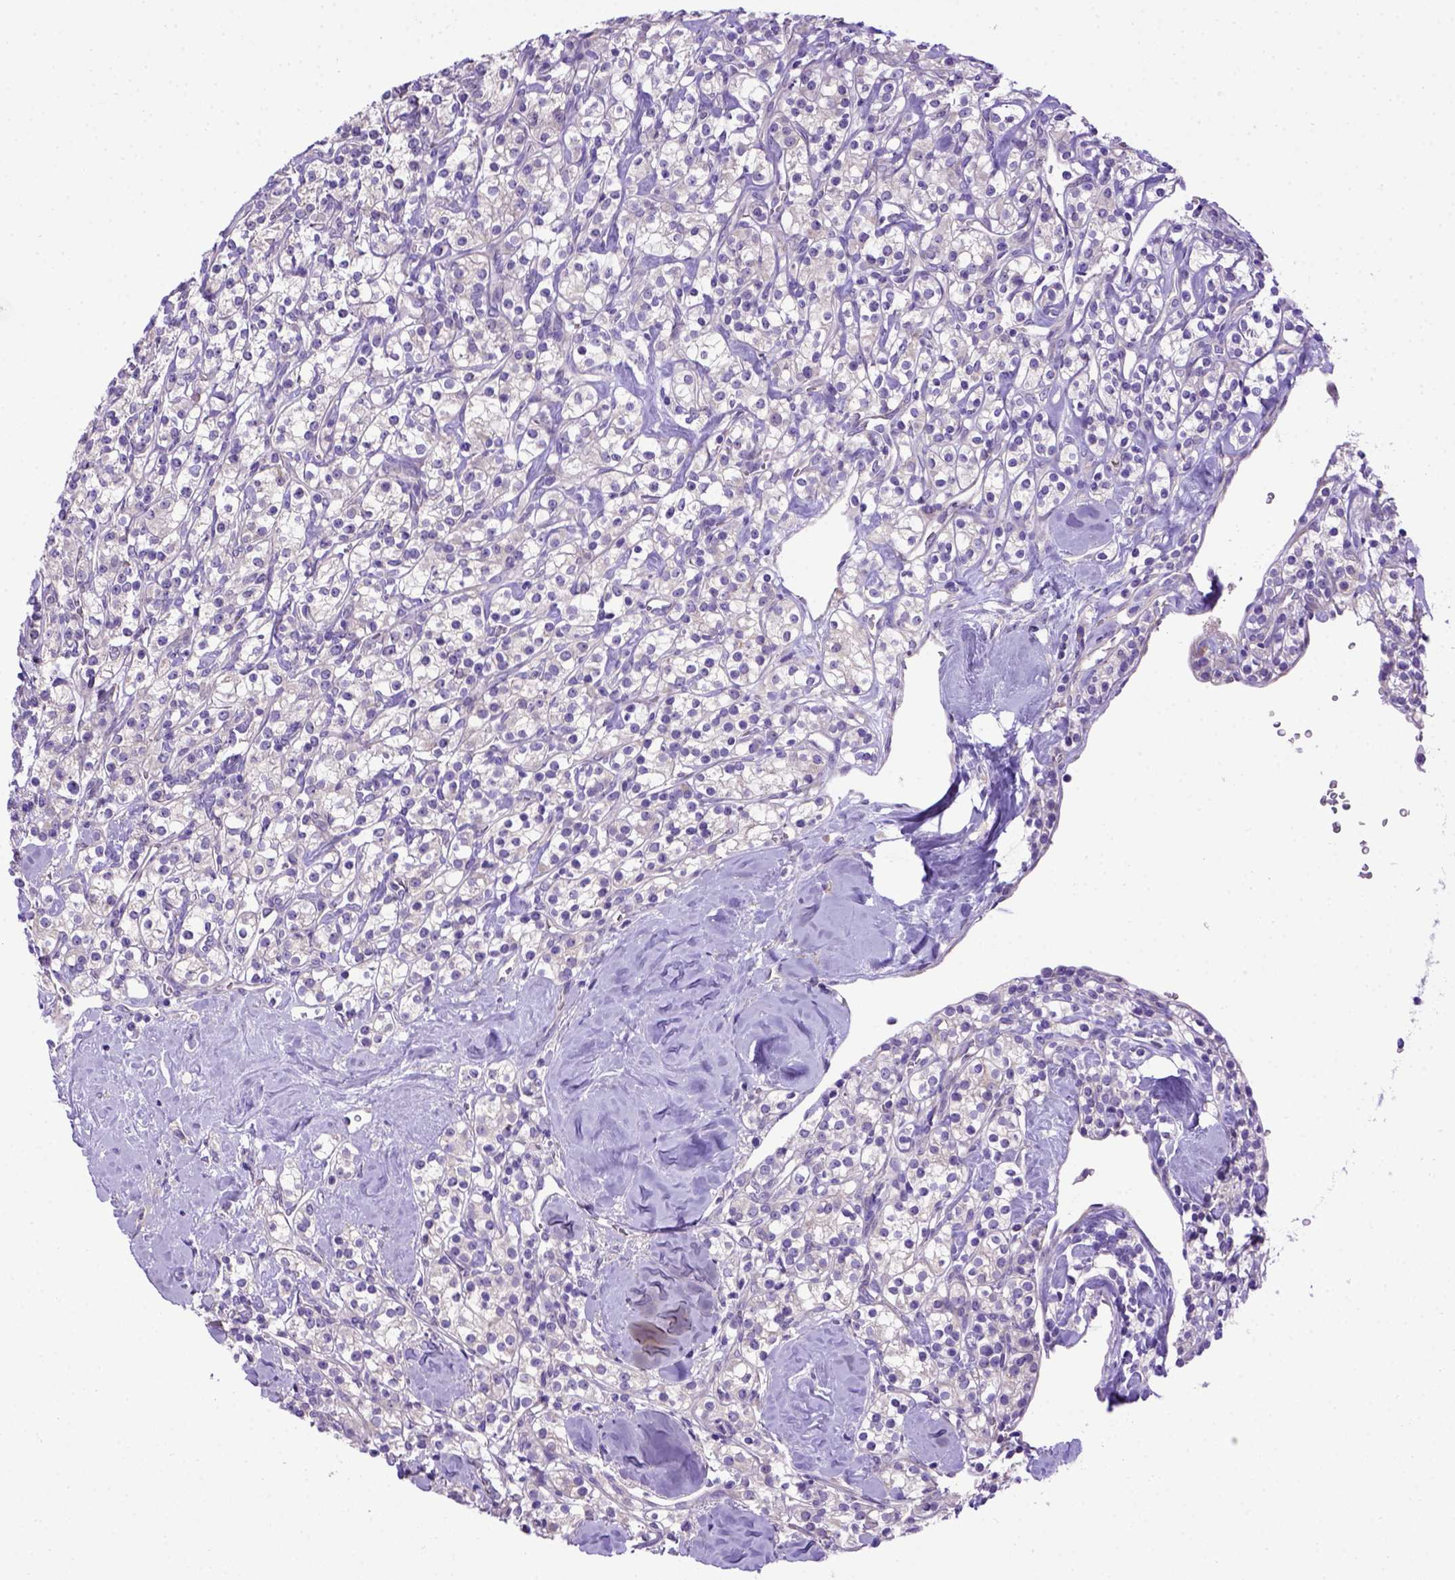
{"staining": {"intensity": "negative", "quantity": "none", "location": "none"}, "tissue": "renal cancer", "cell_type": "Tumor cells", "image_type": "cancer", "snomed": [{"axis": "morphology", "description": "Adenocarcinoma, NOS"}, {"axis": "topography", "description": "Kidney"}], "caption": "A high-resolution histopathology image shows IHC staining of renal cancer, which reveals no significant staining in tumor cells.", "gene": "ADAM12", "patient": {"sex": "male", "age": 77}}